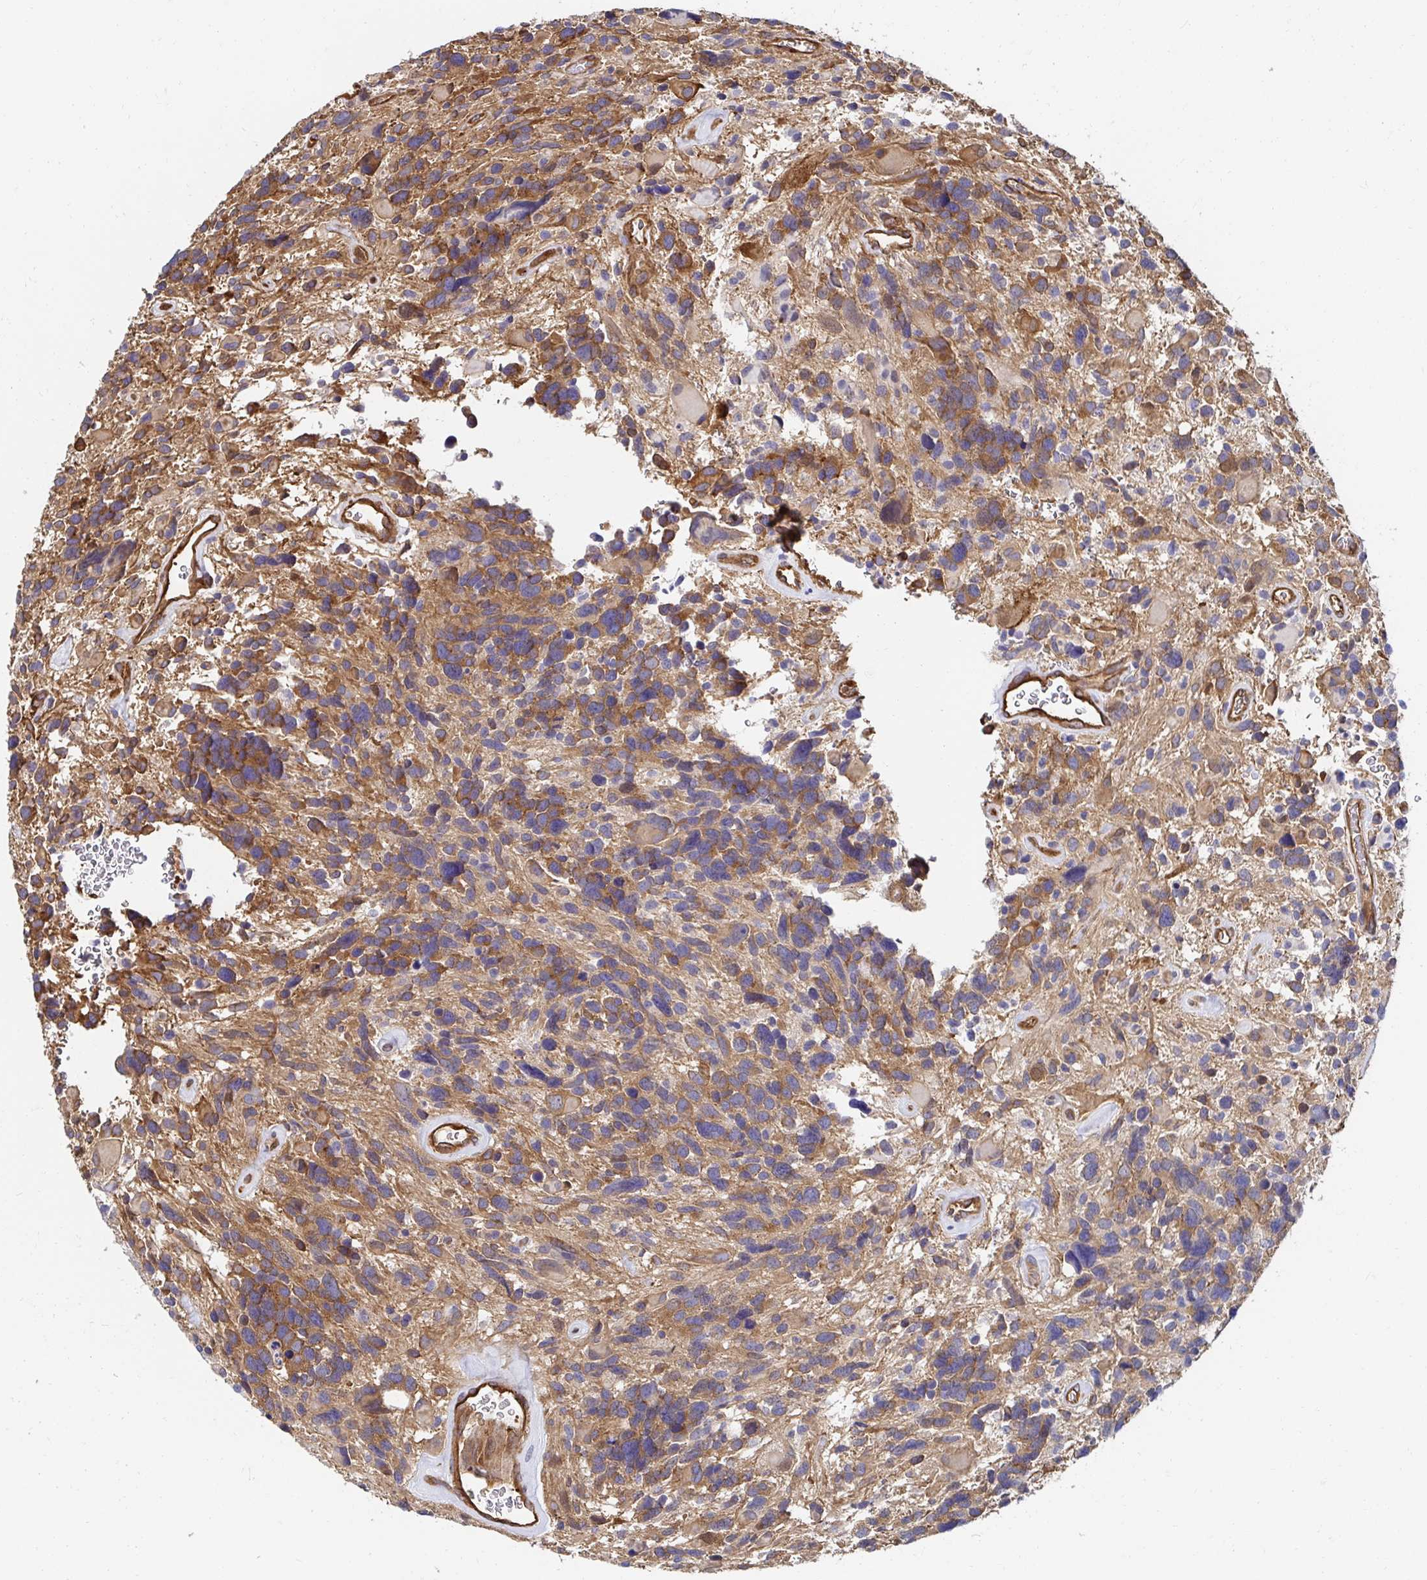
{"staining": {"intensity": "moderate", "quantity": ">75%", "location": "cytoplasmic/membranous"}, "tissue": "glioma", "cell_type": "Tumor cells", "image_type": "cancer", "snomed": [{"axis": "morphology", "description": "Glioma, malignant, High grade"}, {"axis": "topography", "description": "Brain"}], "caption": "Protein analysis of malignant glioma (high-grade) tissue reveals moderate cytoplasmic/membranous positivity in about >75% of tumor cells.", "gene": "CTTN", "patient": {"sex": "male", "age": 49}}